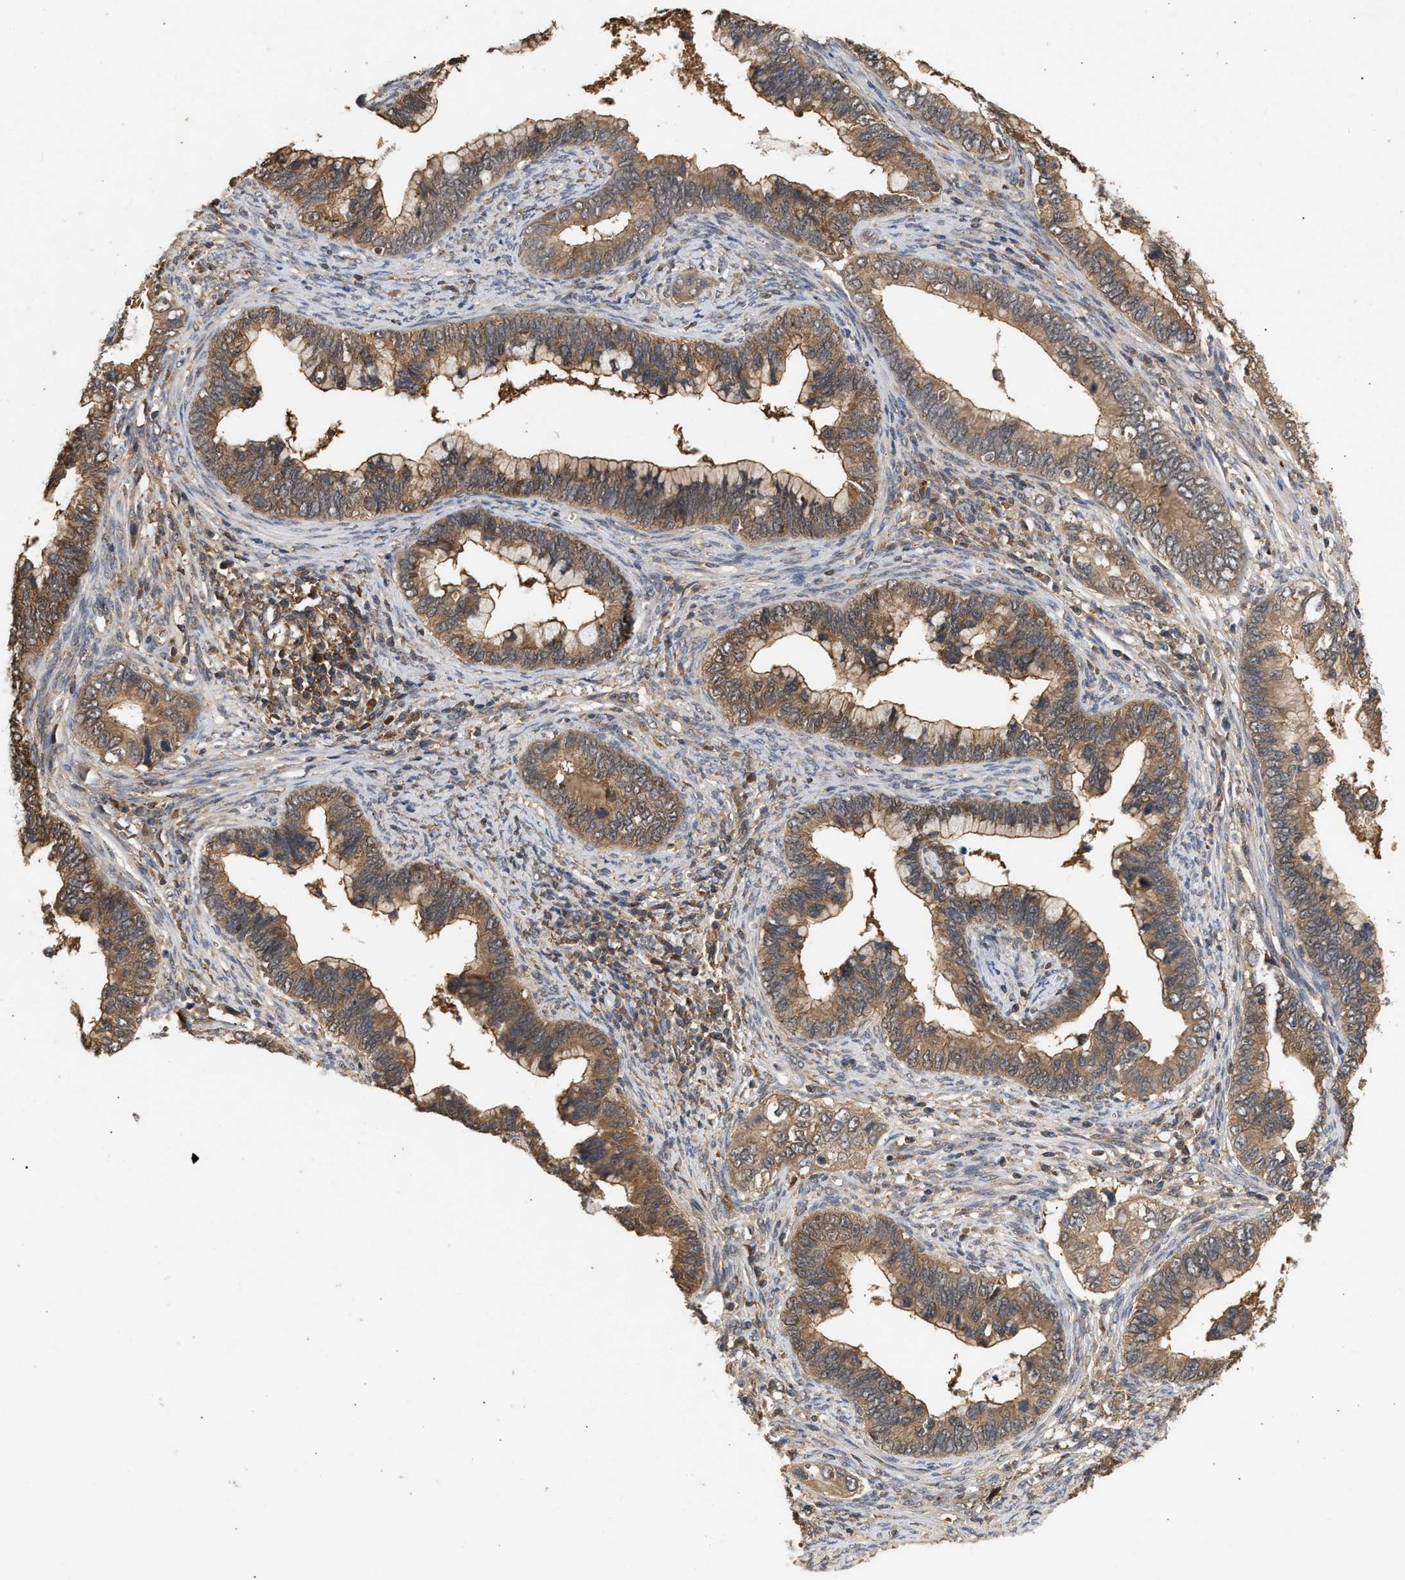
{"staining": {"intensity": "moderate", "quantity": ">75%", "location": "cytoplasmic/membranous"}, "tissue": "cervical cancer", "cell_type": "Tumor cells", "image_type": "cancer", "snomed": [{"axis": "morphology", "description": "Adenocarcinoma, NOS"}, {"axis": "topography", "description": "Cervix"}], "caption": "Human adenocarcinoma (cervical) stained with a brown dye reveals moderate cytoplasmic/membranous positive positivity in approximately >75% of tumor cells.", "gene": "FITM1", "patient": {"sex": "female", "age": 44}}